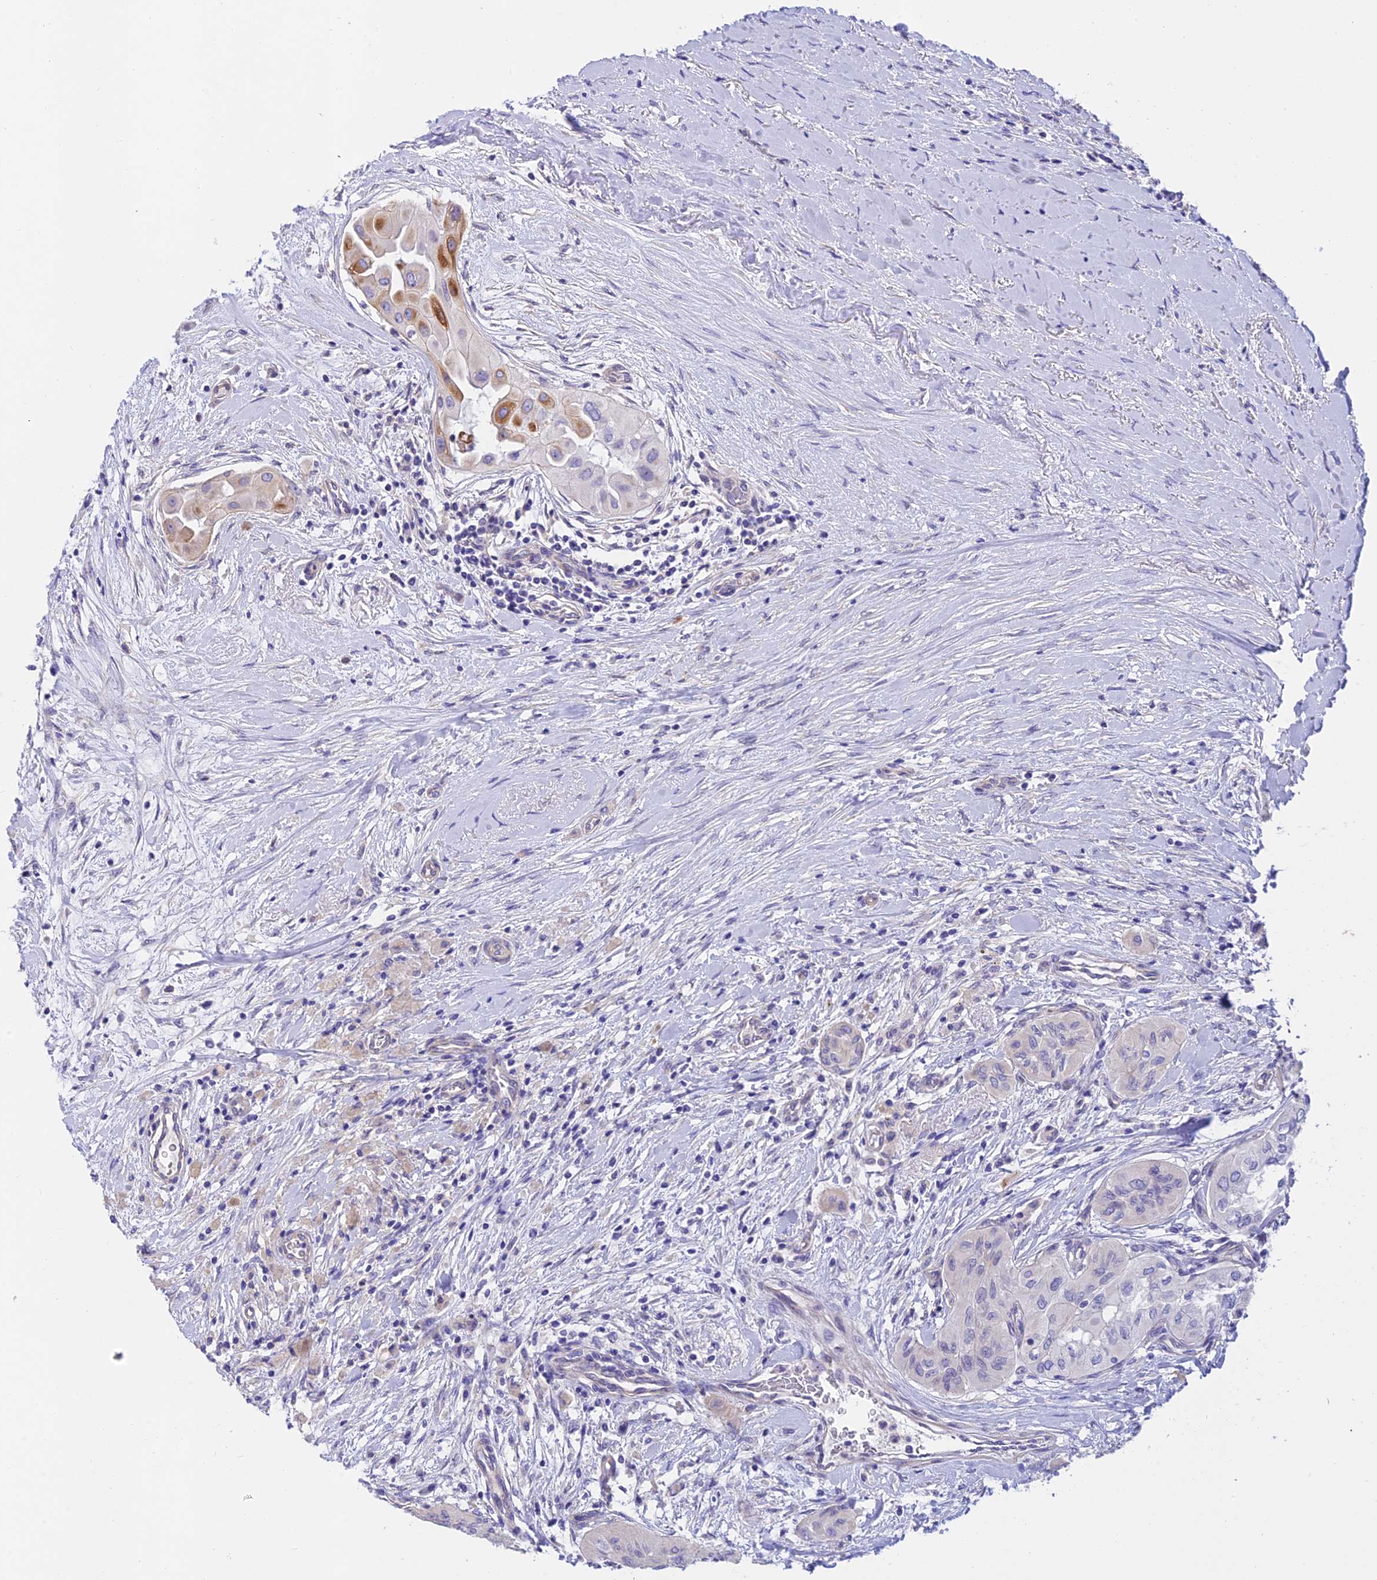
{"staining": {"intensity": "moderate", "quantity": "<25%", "location": "cytoplasmic/membranous"}, "tissue": "thyroid cancer", "cell_type": "Tumor cells", "image_type": "cancer", "snomed": [{"axis": "morphology", "description": "Papillary adenocarcinoma, NOS"}, {"axis": "topography", "description": "Thyroid gland"}], "caption": "Immunohistochemistry of thyroid papillary adenocarcinoma exhibits low levels of moderate cytoplasmic/membranous positivity in approximately <25% of tumor cells.", "gene": "C17orf67", "patient": {"sex": "female", "age": 59}}